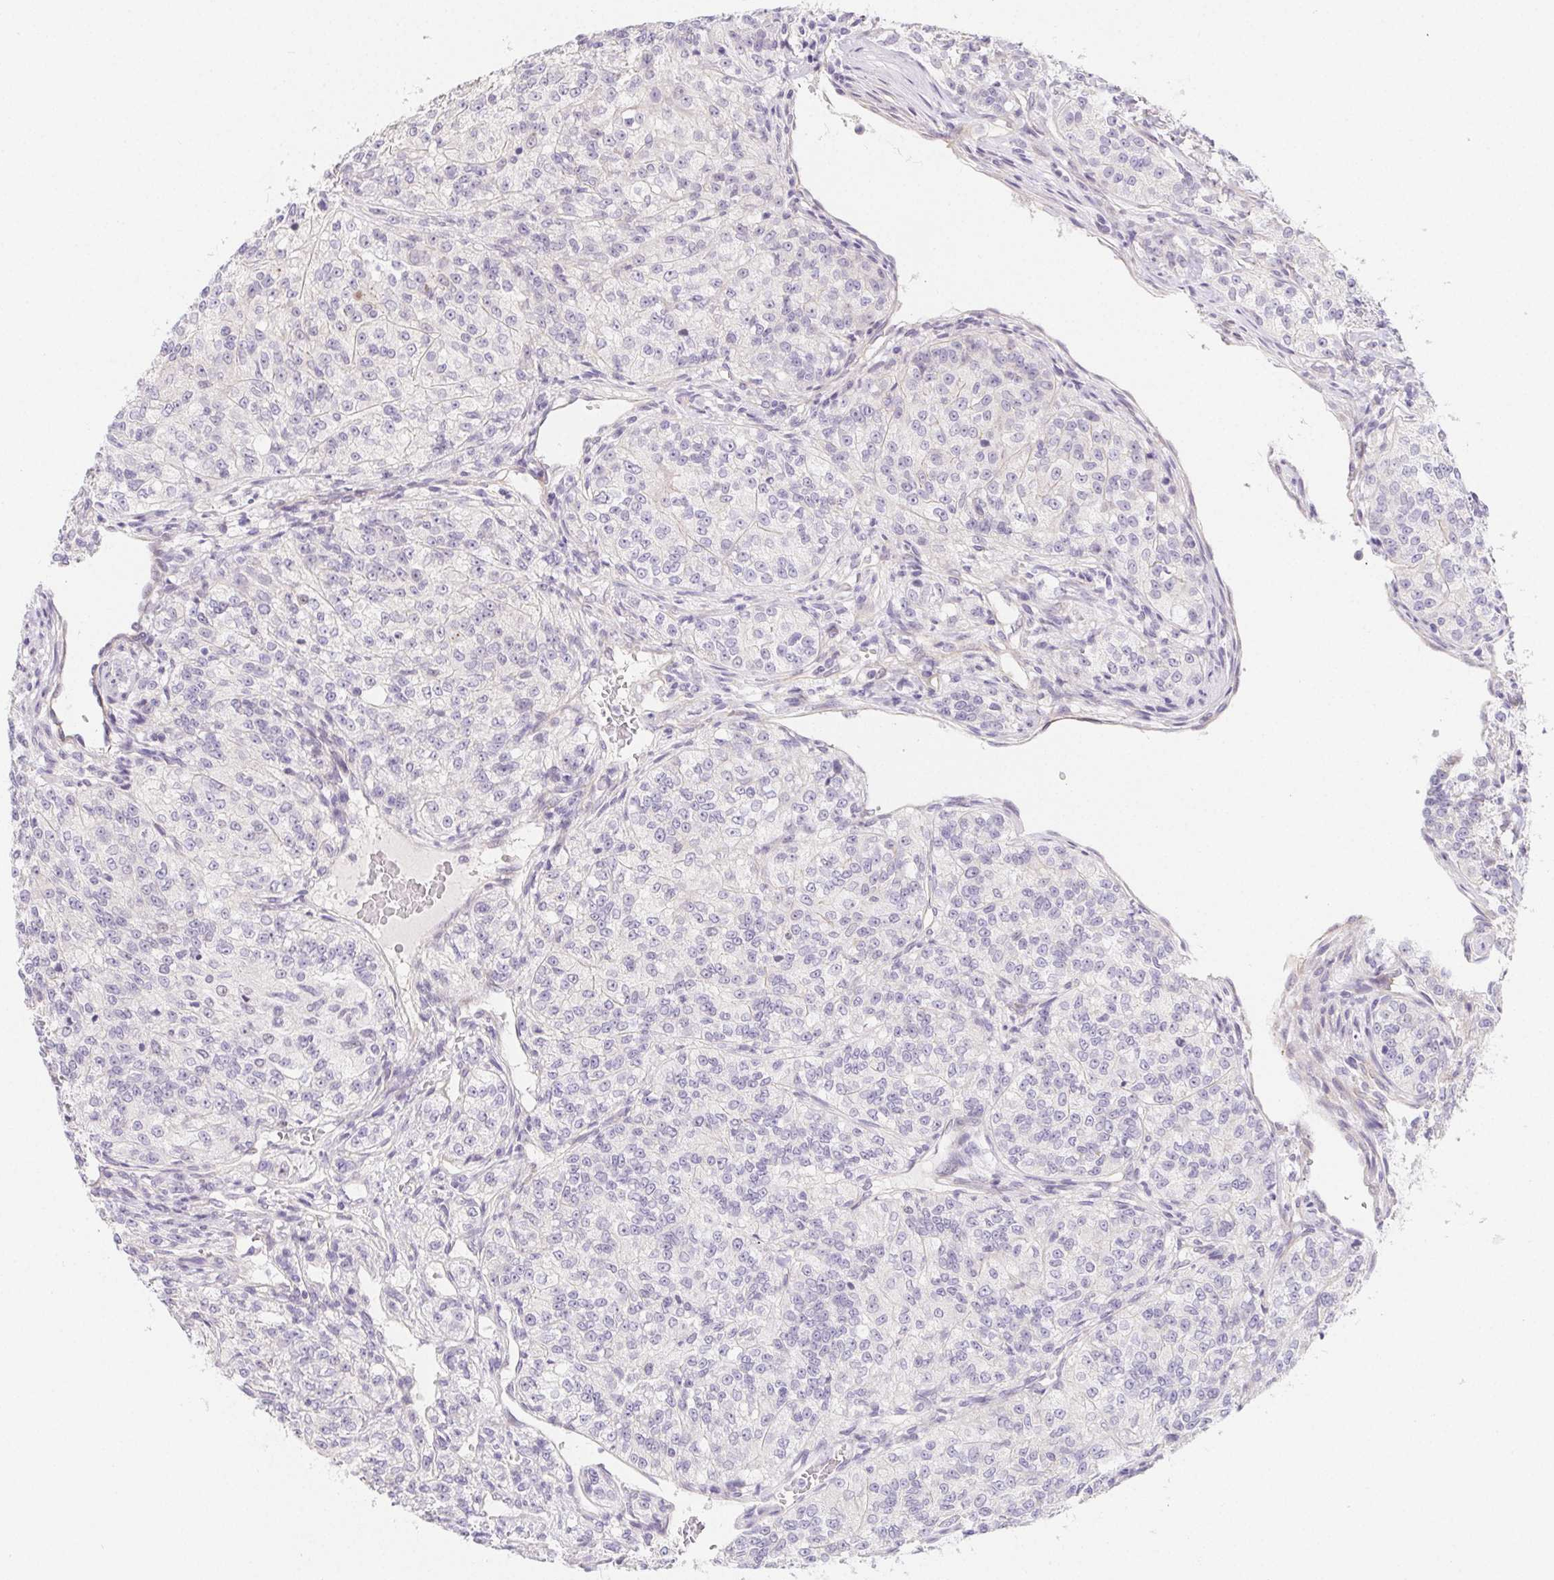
{"staining": {"intensity": "negative", "quantity": "none", "location": "none"}, "tissue": "renal cancer", "cell_type": "Tumor cells", "image_type": "cancer", "snomed": [{"axis": "morphology", "description": "Adenocarcinoma, NOS"}, {"axis": "topography", "description": "Kidney"}], "caption": "This is an immunohistochemistry photomicrograph of human renal adenocarcinoma. There is no expression in tumor cells.", "gene": "ZBBX", "patient": {"sex": "female", "age": 63}}